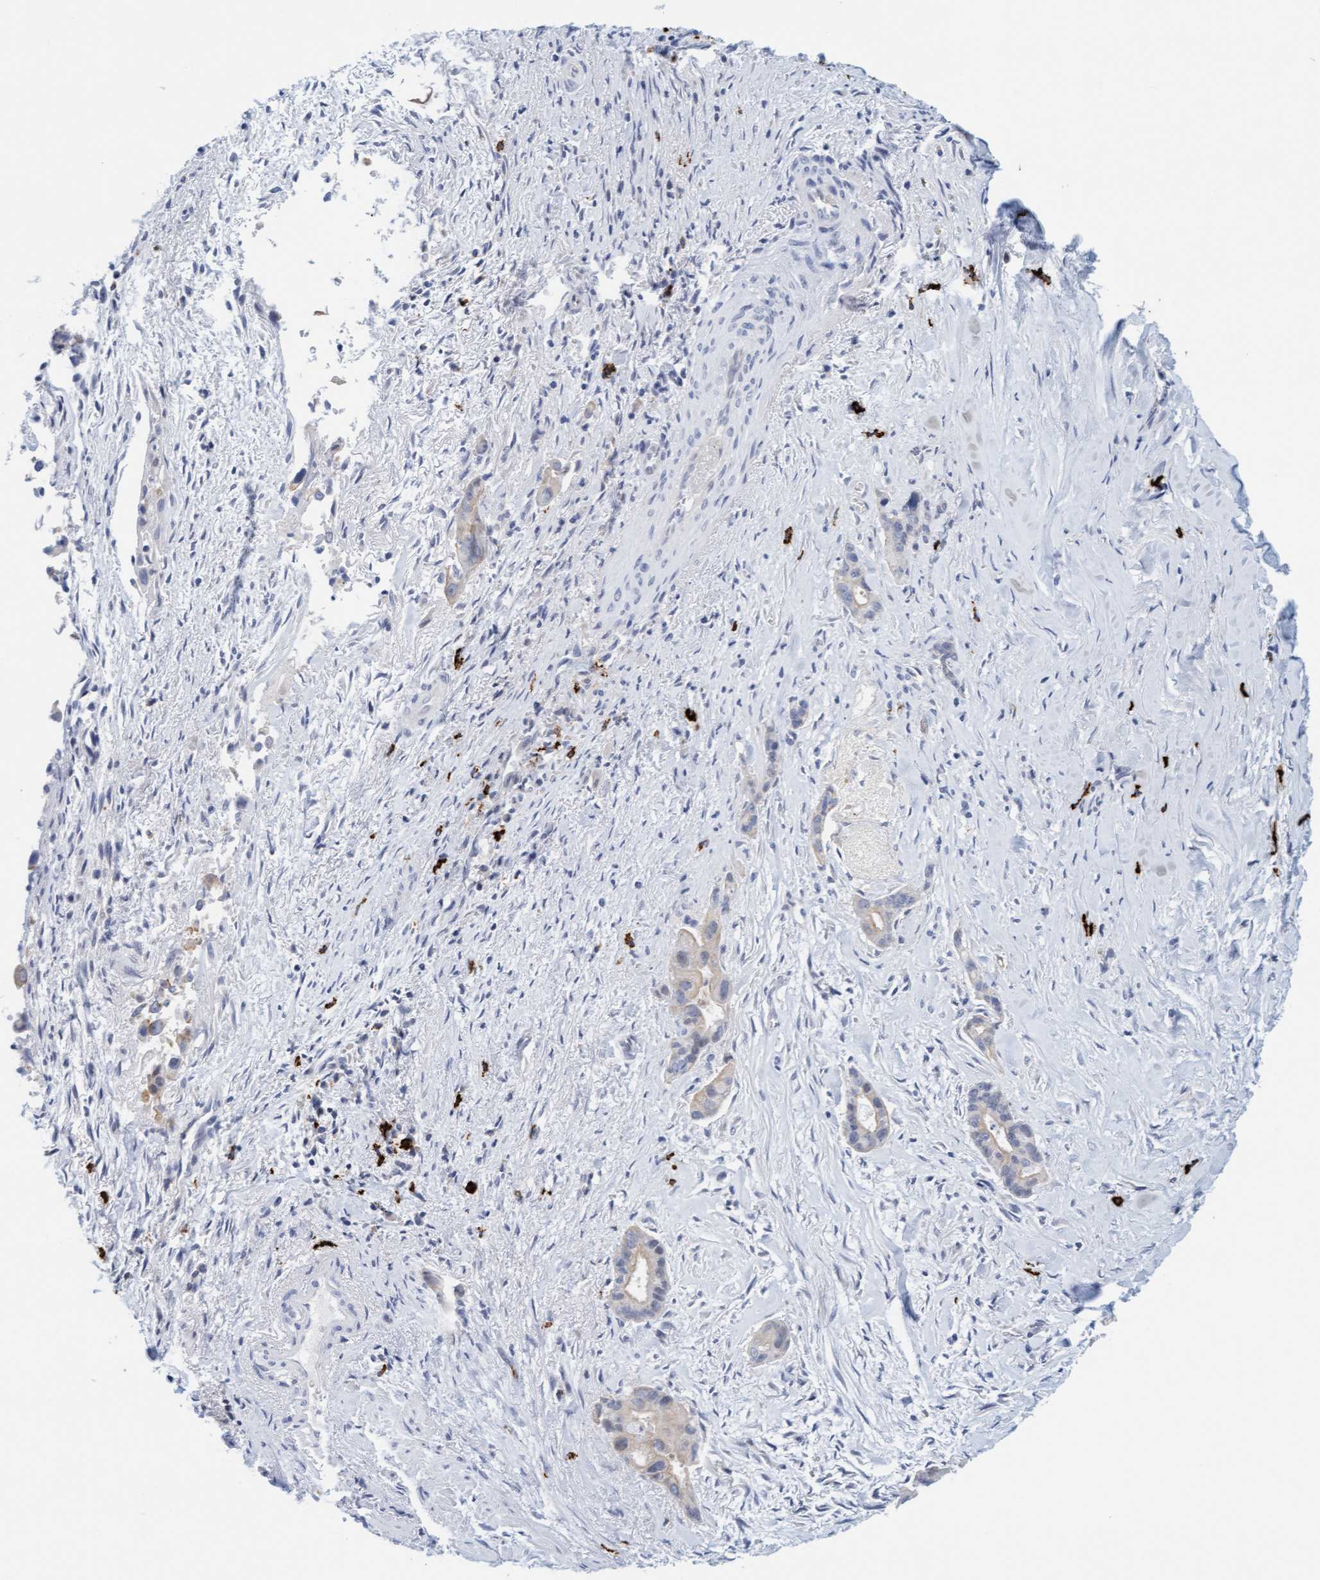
{"staining": {"intensity": "weak", "quantity": "<25%", "location": "cytoplasmic/membranous"}, "tissue": "liver cancer", "cell_type": "Tumor cells", "image_type": "cancer", "snomed": [{"axis": "morphology", "description": "Cholangiocarcinoma"}, {"axis": "topography", "description": "Liver"}], "caption": "A high-resolution image shows immunohistochemistry staining of liver cancer, which displays no significant expression in tumor cells. Brightfield microscopy of IHC stained with DAB (3,3'-diaminobenzidine) (brown) and hematoxylin (blue), captured at high magnification.", "gene": "CPA3", "patient": {"sex": "female", "age": 55}}